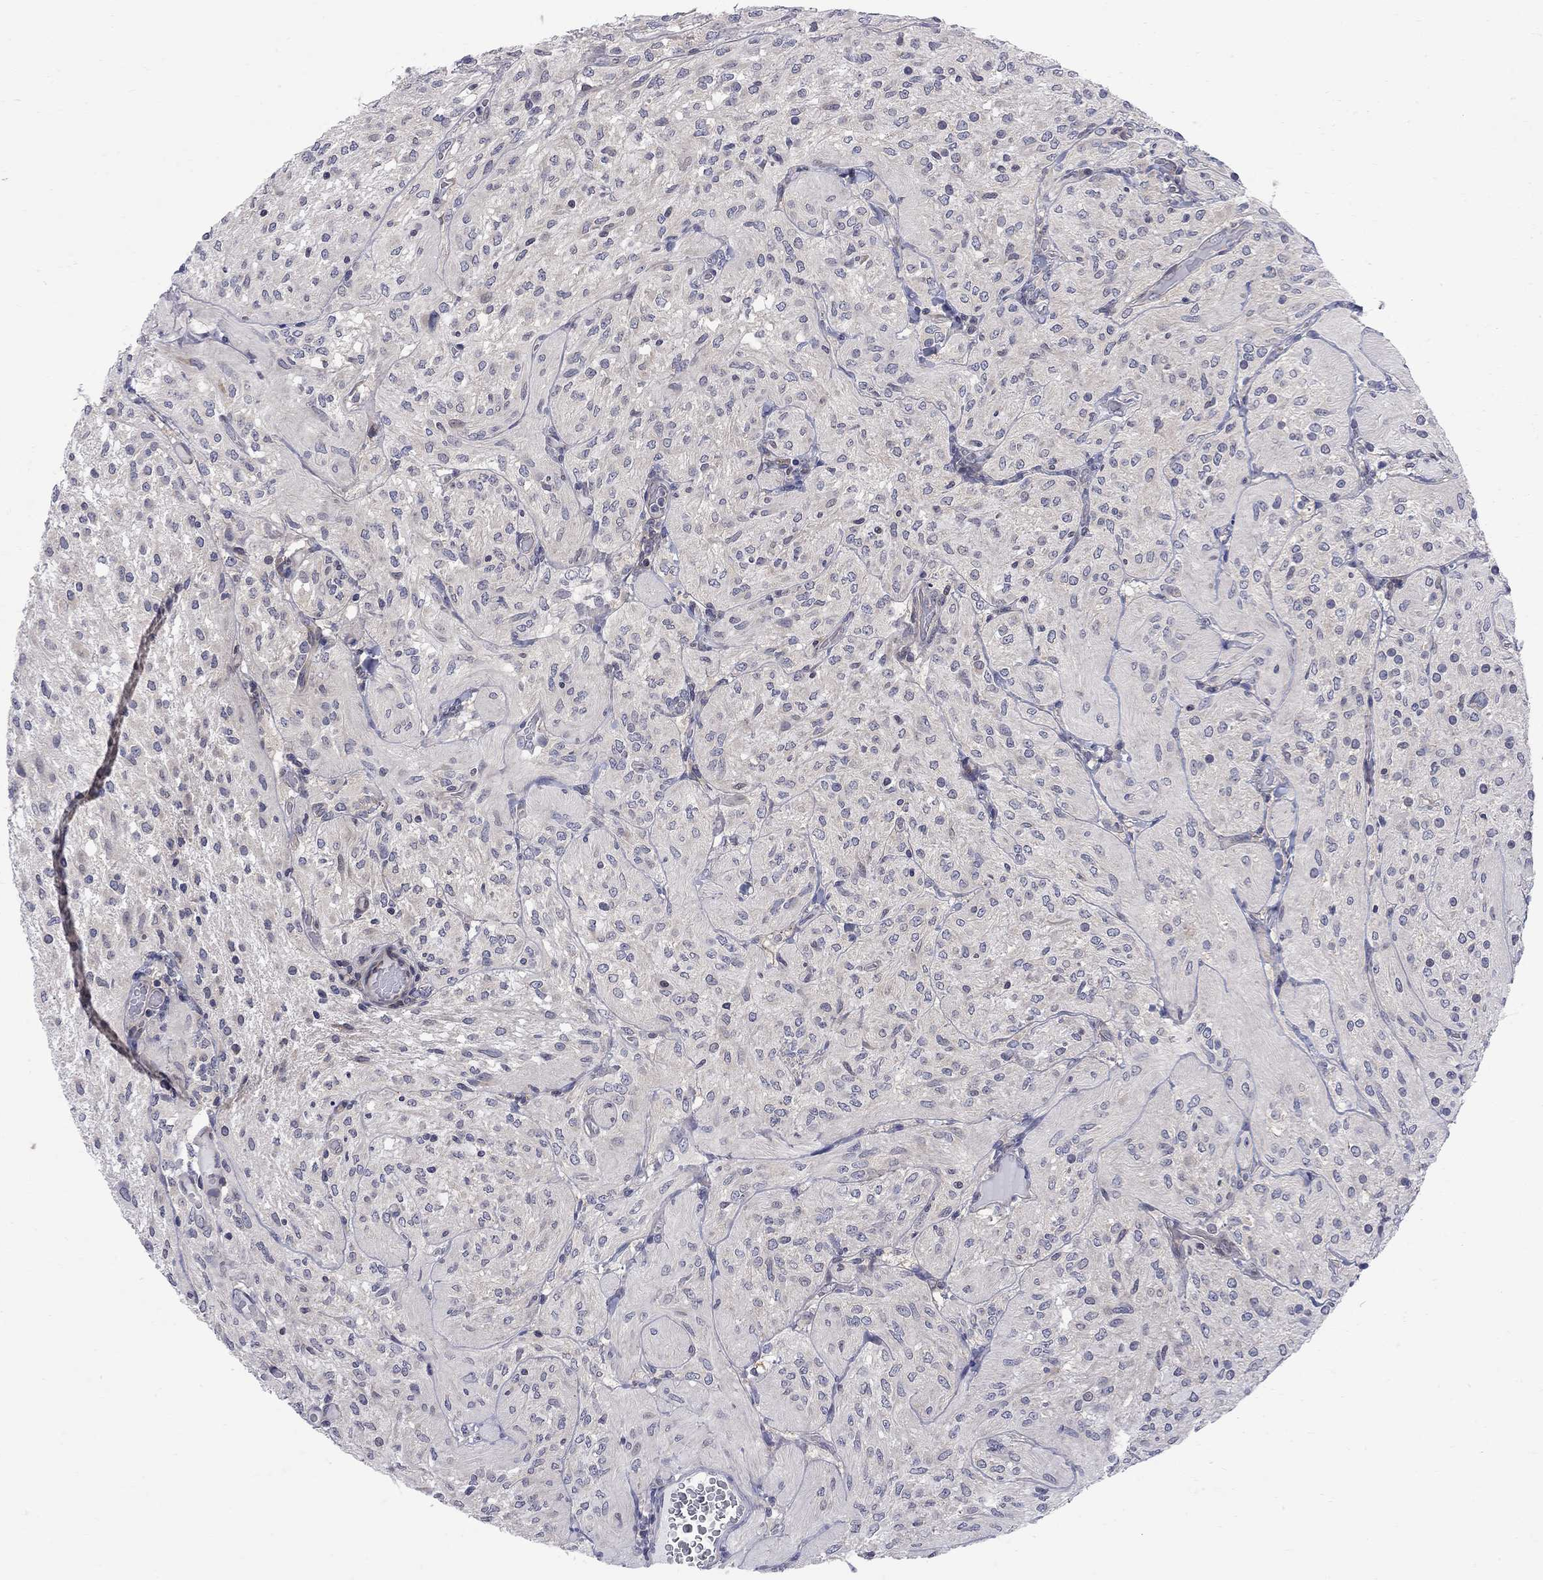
{"staining": {"intensity": "negative", "quantity": "none", "location": "none"}, "tissue": "glioma", "cell_type": "Tumor cells", "image_type": "cancer", "snomed": [{"axis": "morphology", "description": "Glioma, malignant, Low grade"}, {"axis": "topography", "description": "Brain"}], "caption": "There is no significant positivity in tumor cells of glioma. The staining was performed using DAB (3,3'-diaminobenzidine) to visualize the protein expression in brown, while the nuclei were stained in blue with hematoxylin (Magnification: 20x).", "gene": "GALNT8", "patient": {"sex": "male", "age": 3}}